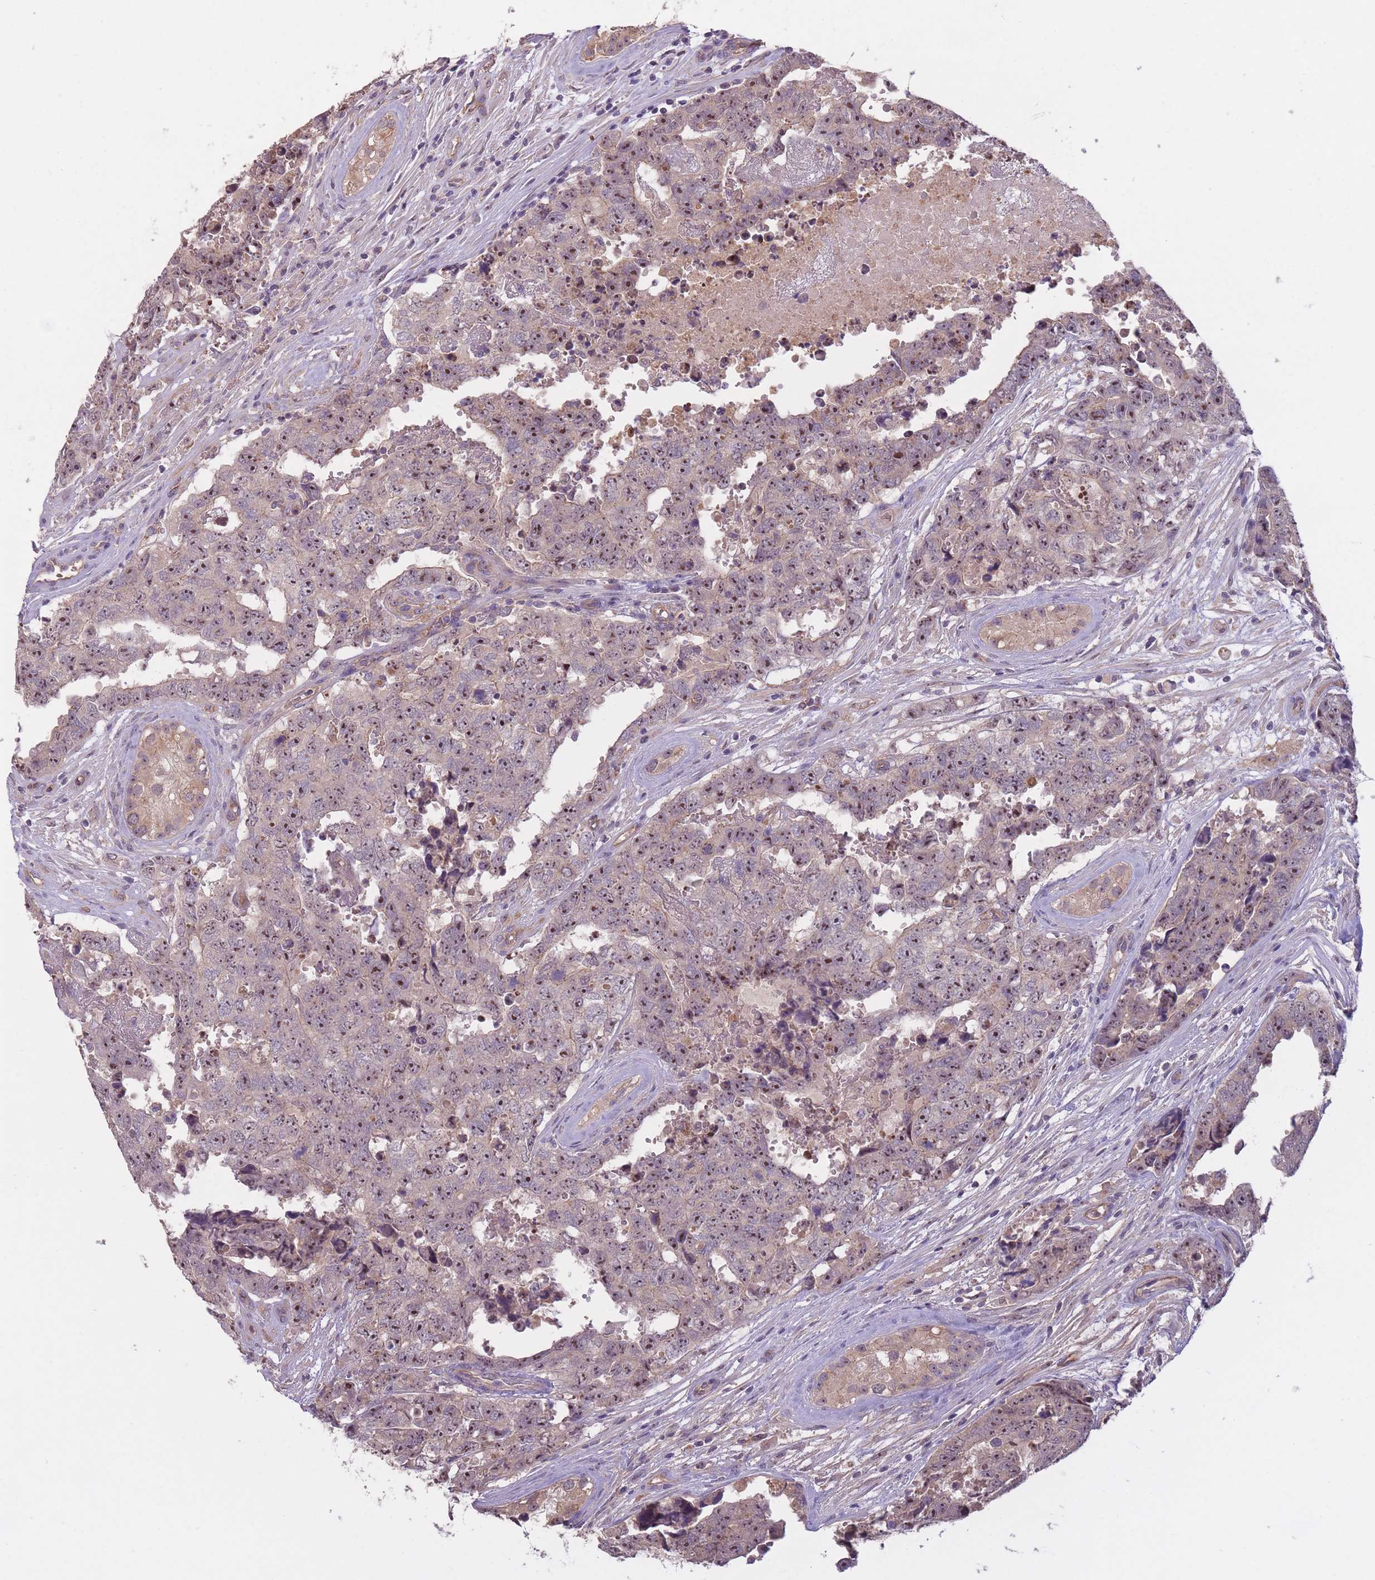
{"staining": {"intensity": "moderate", "quantity": ">75%", "location": "nuclear"}, "tissue": "testis cancer", "cell_type": "Tumor cells", "image_type": "cancer", "snomed": [{"axis": "morphology", "description": "Normal tissue, NOS"}, {"axis": "morphology", "description": "Carcinoma, Embryonal, NOS"}, {"axis": "topography", "description": "Testis"}, {"axis": "topography", "description": "Epididymis"}], "caption": "Moderate nuclear staining is present in about >75% of tumor cells in testis cancer. The protein of interest is stained brown, and the nuclei are stained in blue (DAB (3,3'-diaminobenzidine) IHC with brightfield microscopy, high magnification).", "gene": "KIAA1755", "patient": {"sex": "male", "age": 25}}